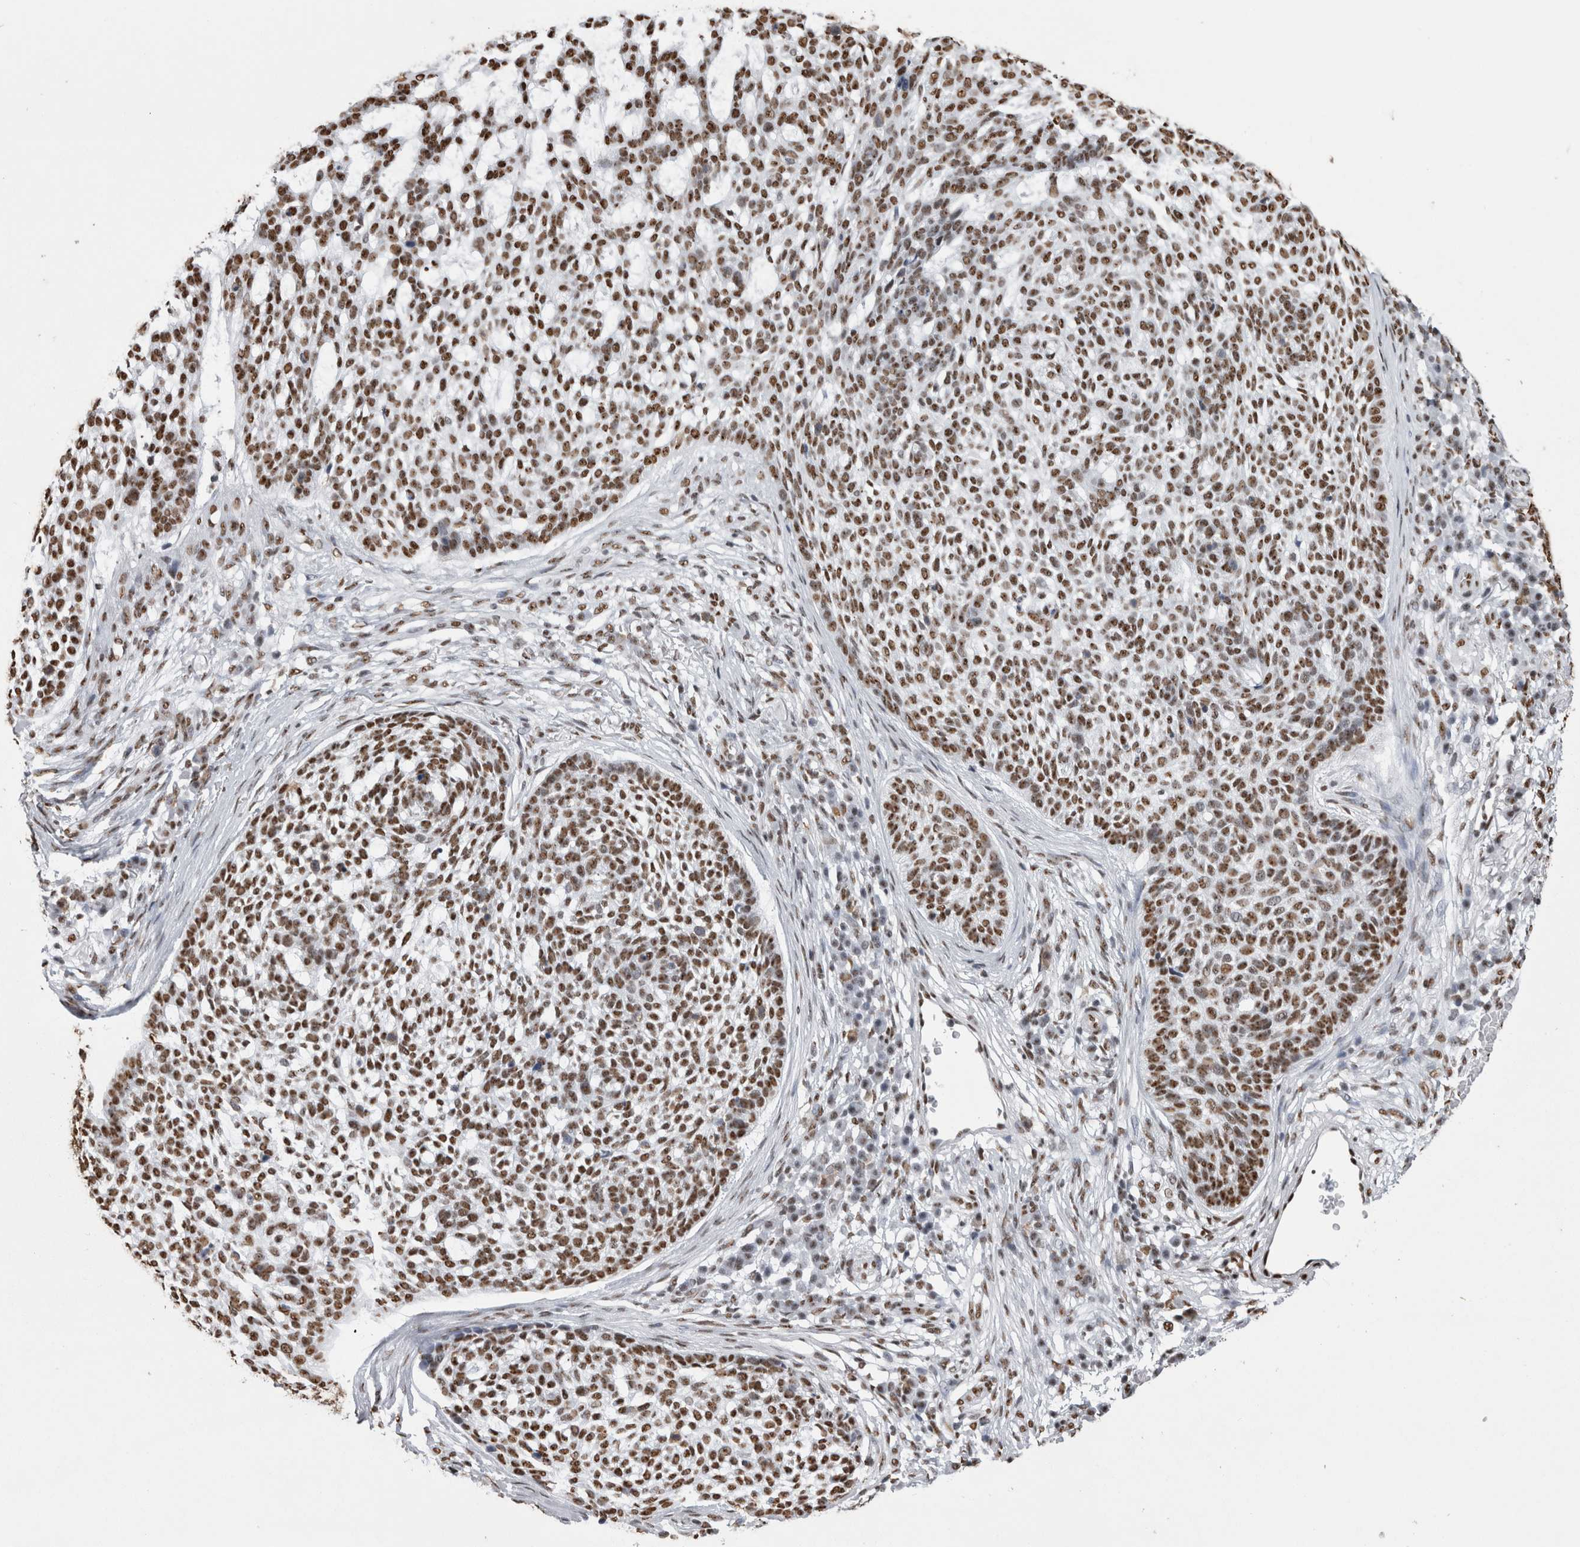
{"staining": {"intensity": "moderate", "quantity": ">75%", "location": "nuclear"}, "tissue": "skin cancer", "cell_type": "Tumor cells", "image_type": "cancer", "snomed": [{"axis": "morphology", "description": "Basal cell carcinoma"}, {"axis": "topography", "description": "Skin"}], "caption": "Skin basal cell carcinoma stained with DAB (3,3'-diaminobenzidine) immunohistochemistry shows medium levels of moderate nuclear staining in about >75% of tumor cells.", "gene": "ALPK3", "patient": {"sex": "female", "age": 64}}